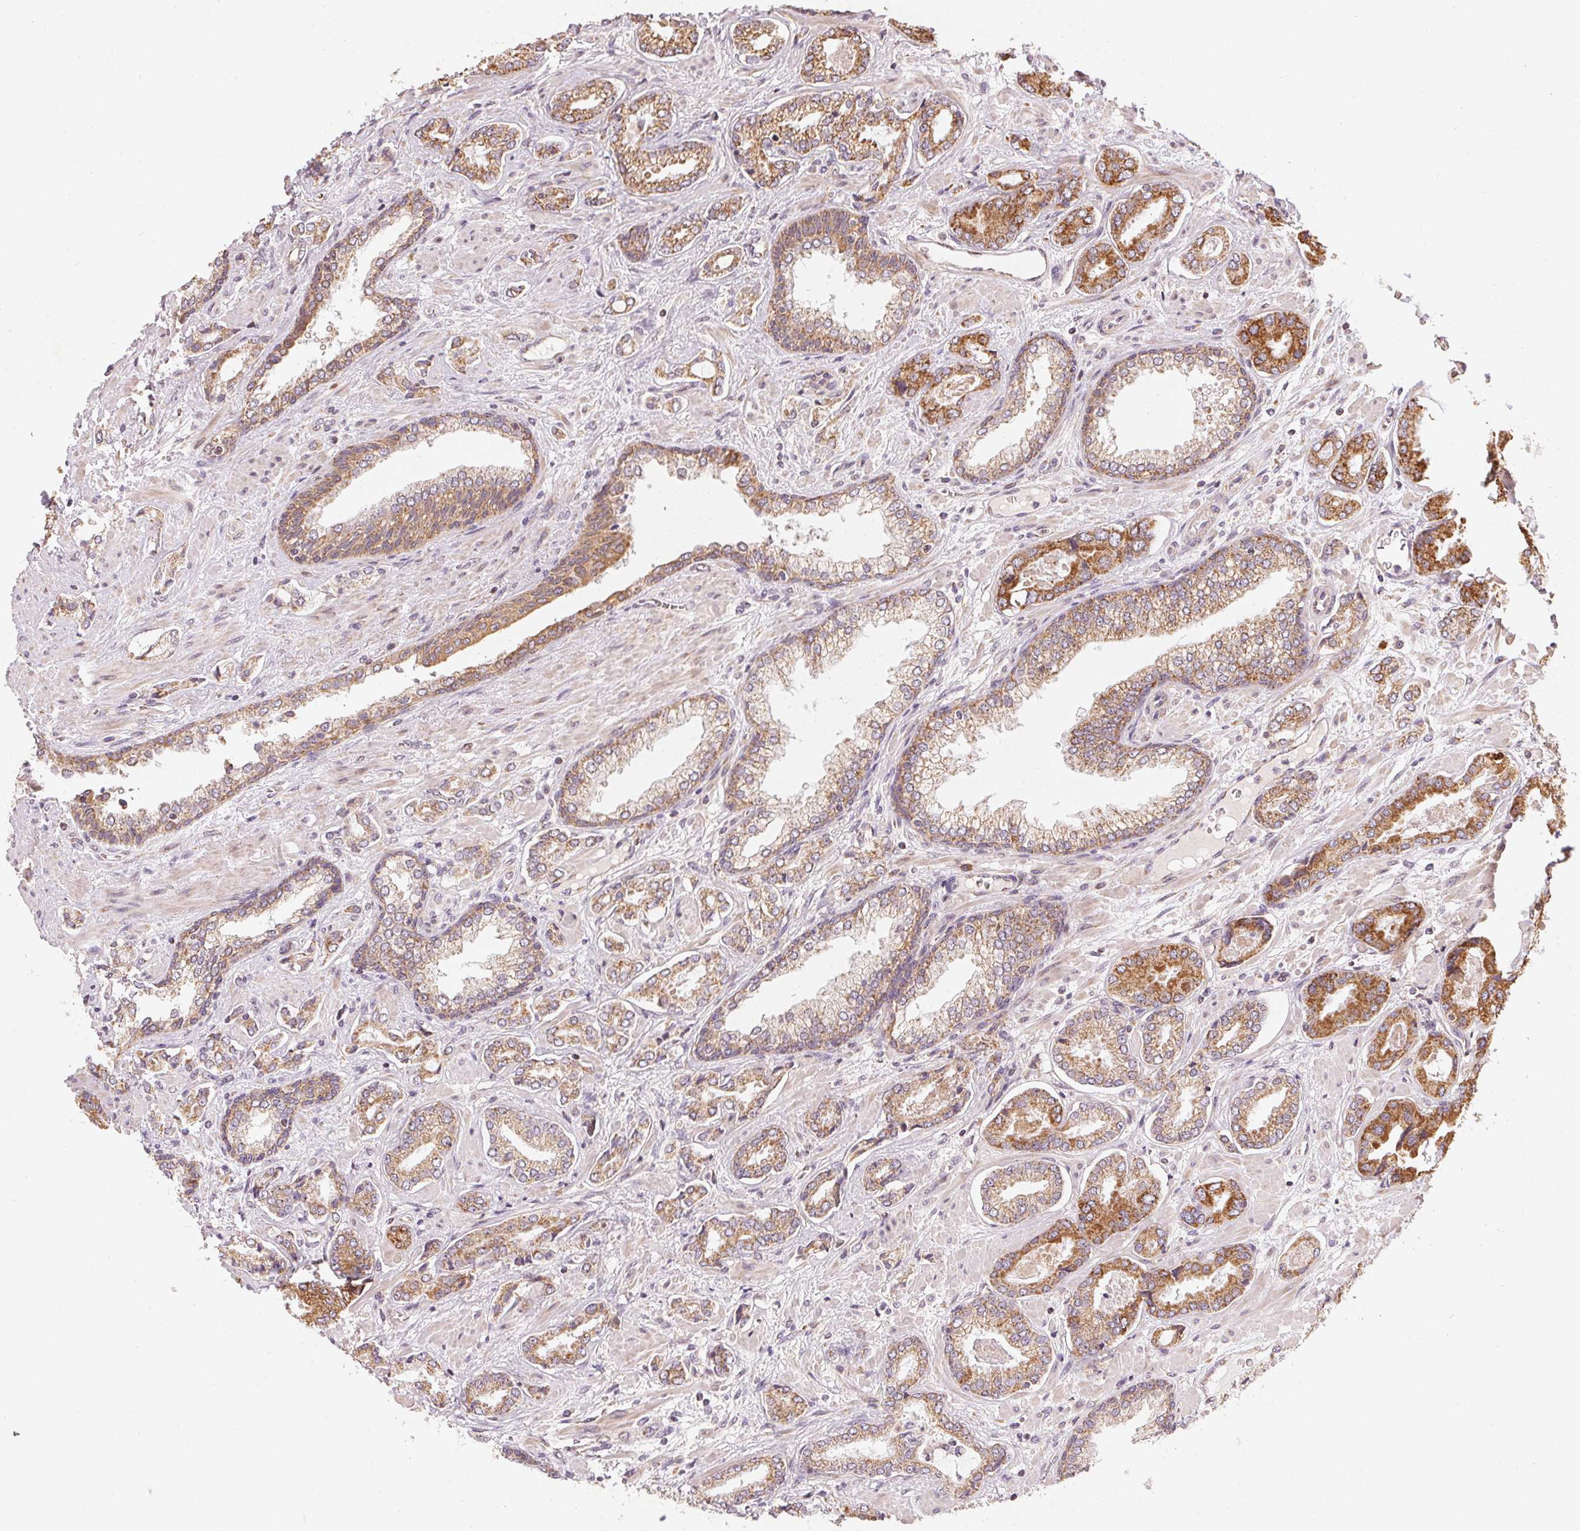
{"staining": {"intensity": "moderate", "quantity": ">75%", "location": "cytoplasmic/membranous"}, "tissue": "prostate cancer", "cell_type": "Tumor cells", "image_type": "cancer", "snomed": [{"axis": "morphology", "description": "Adenocarcinoma, Low grade"}, {"axis": "topography", "description": "Prostate"}], "caption": "Prostate cancer stained for a protein shows moderate cytoplasmic/membranous positivity in tumor cells. The protein of interest is stained brown, and the nuclei are stained in blue (DAB (3,3'-diaminobenzidine) IHC with brightfield microscopy, high magnification).", "gene": "MATCAP1", "patient": {"sex": "male", "age": 61}}